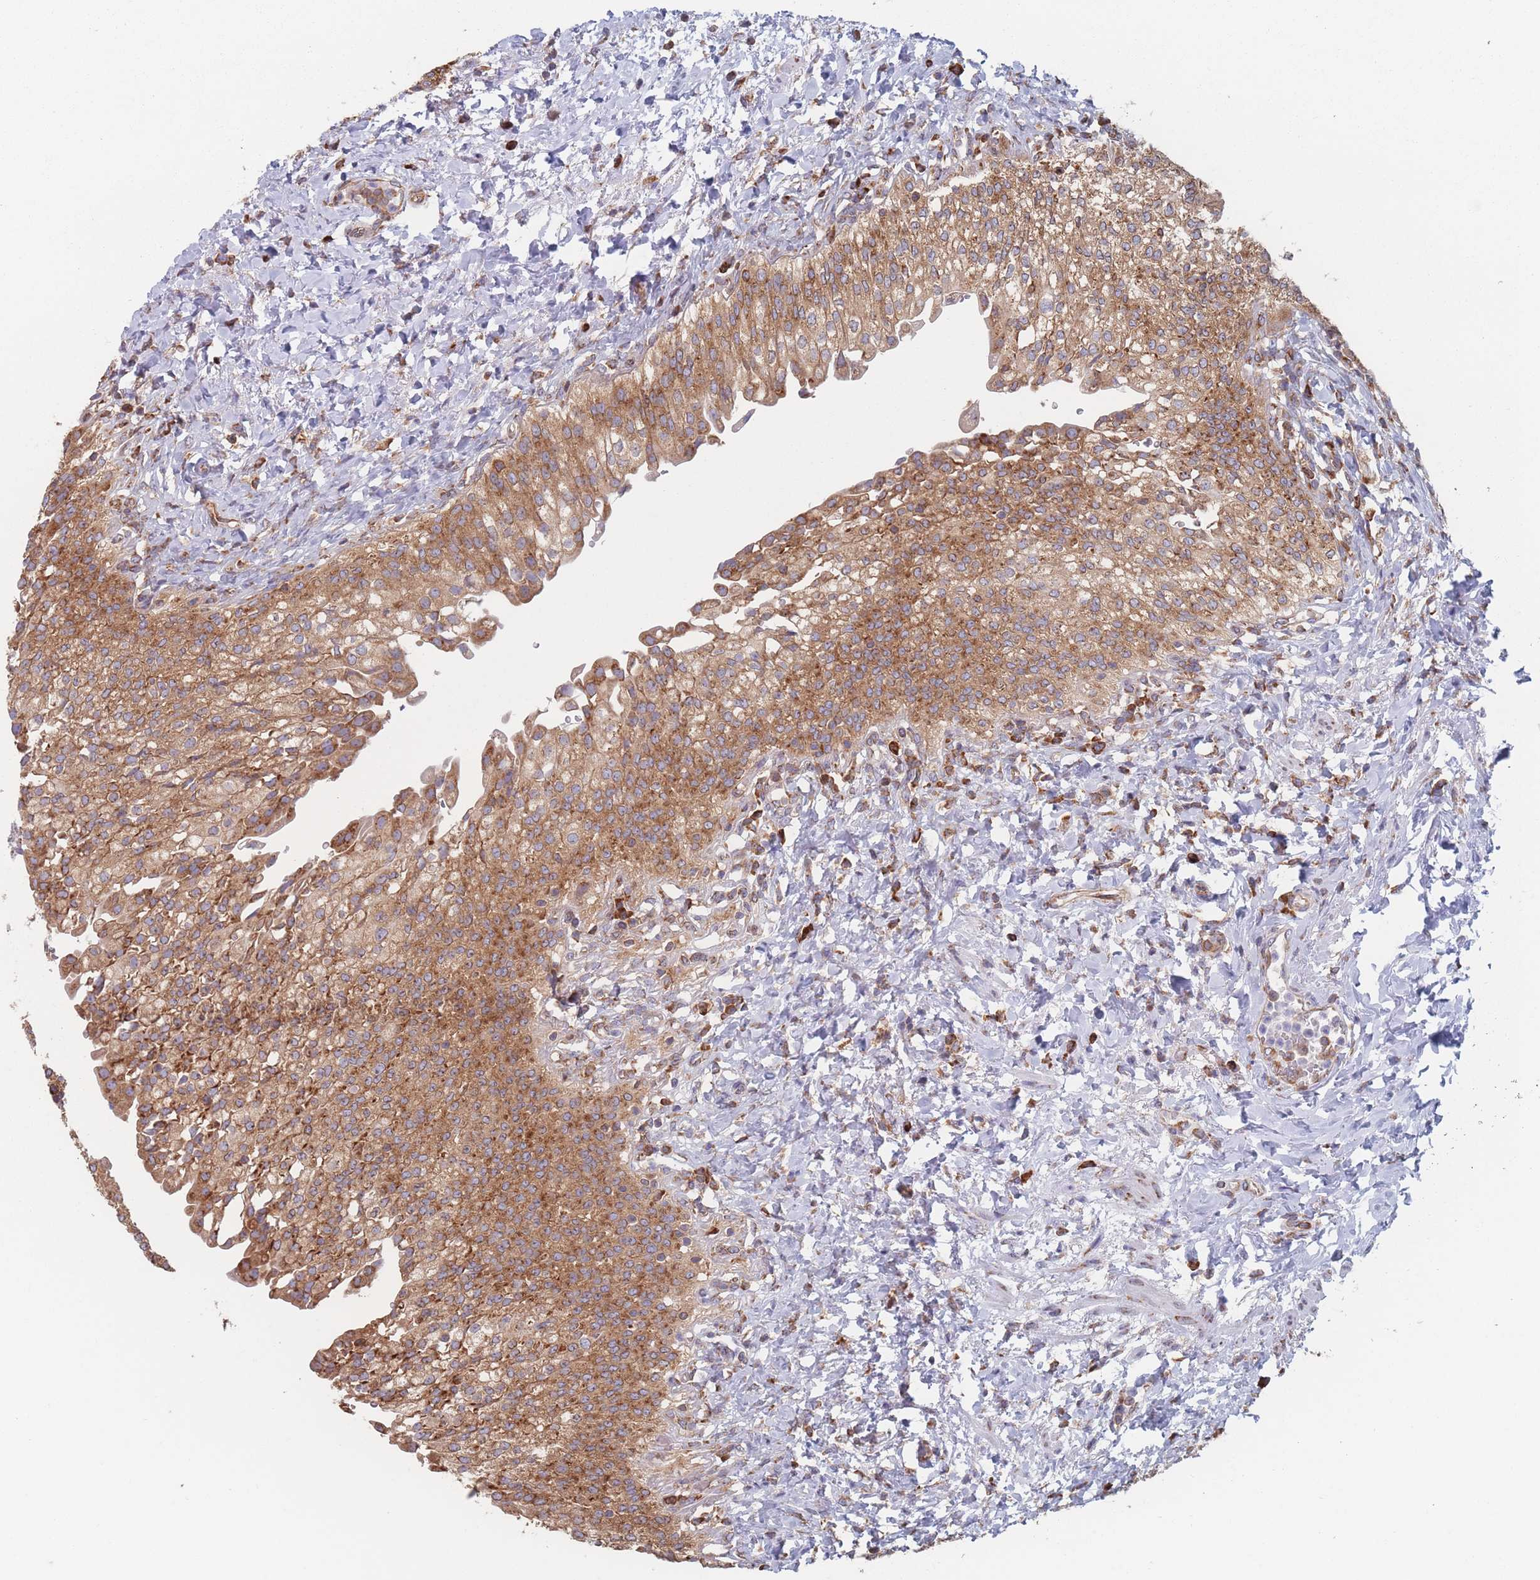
{"staining": {"intensity": "strong", "quantity": ">75%", "location": "cytoplasmic/membranous"}, "tissue": "urinary bladder", "cell_type": "Urothelial cells", "image_type": "normal", "snomed": [{"axis": "morphology", "description": "Normal tissue, NOS"}, {"axis": "morphology", "description": "Inflammation, NOS"}, {"axis": "topography", "description": "Urinary bladder"}], "caption": "Human urinary bladder stained for a protein (brown) reveals strong cytoplasmic/membranous positive staining in about >75% of urothelial cells.", "gene": "EEF1B2", "patient": {"sex": "male", "age": 64}}